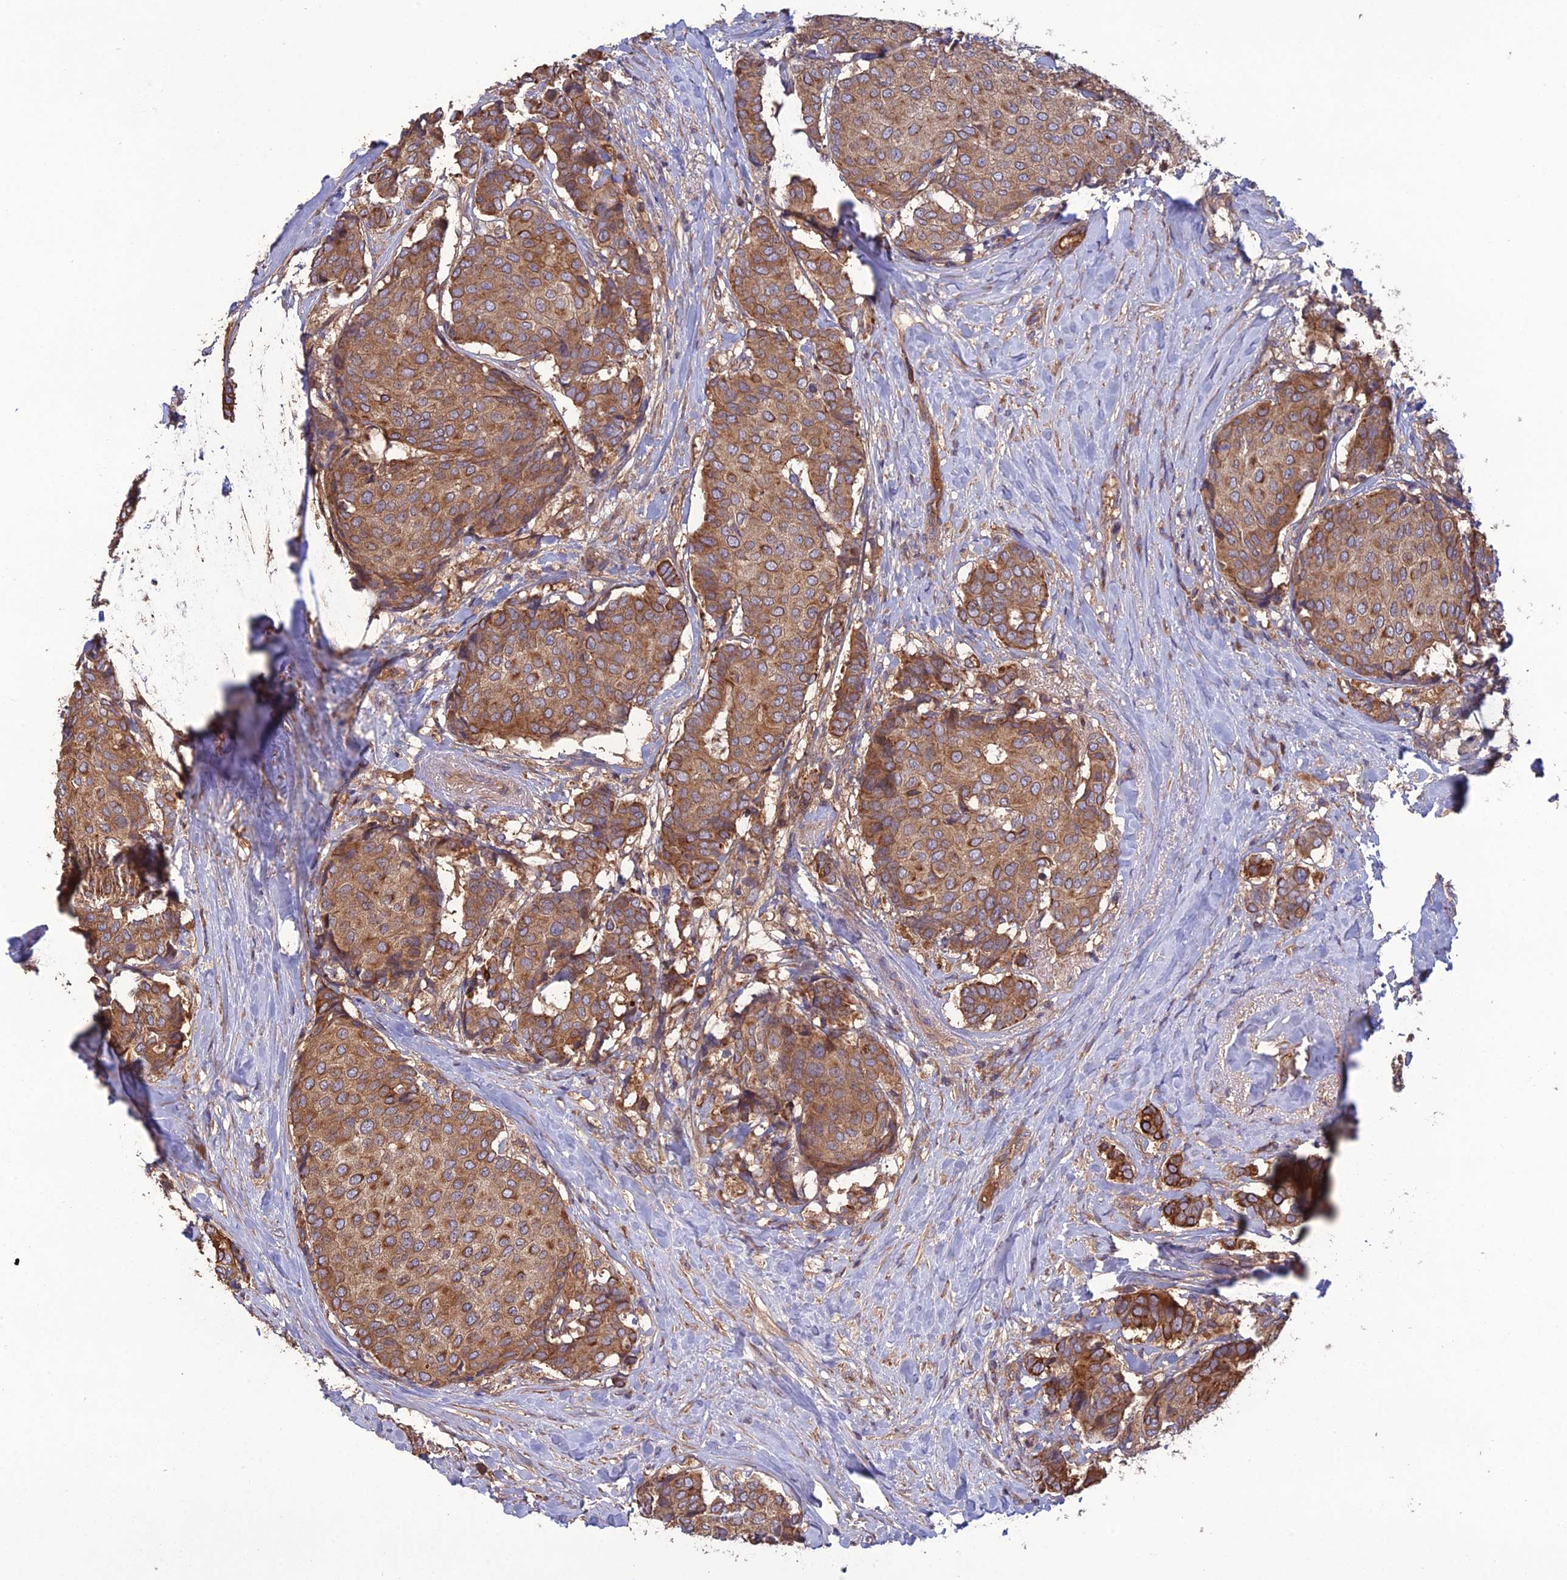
{"staining": {"intensity": "moderate", "quantity": ">75%", "location": "cytoplasmic/membranous"}, "tissue": "breast cancer", "cell_type": "Tumor cells", "image_type": "cancer", "snomed": [{"axis": "morphology", "description": "Duct carcinoma"}, {"axis": "topography", "description": "Breast"}], "caption": "DAB immunohistochemical staining of breast invasive ductal carcinoma exhibits moderate cytoplasmic/membranous protein expression in about >75% of tumor cells.", "gene": "GALR2", "patient": {"sex": "female", "age": 75}}